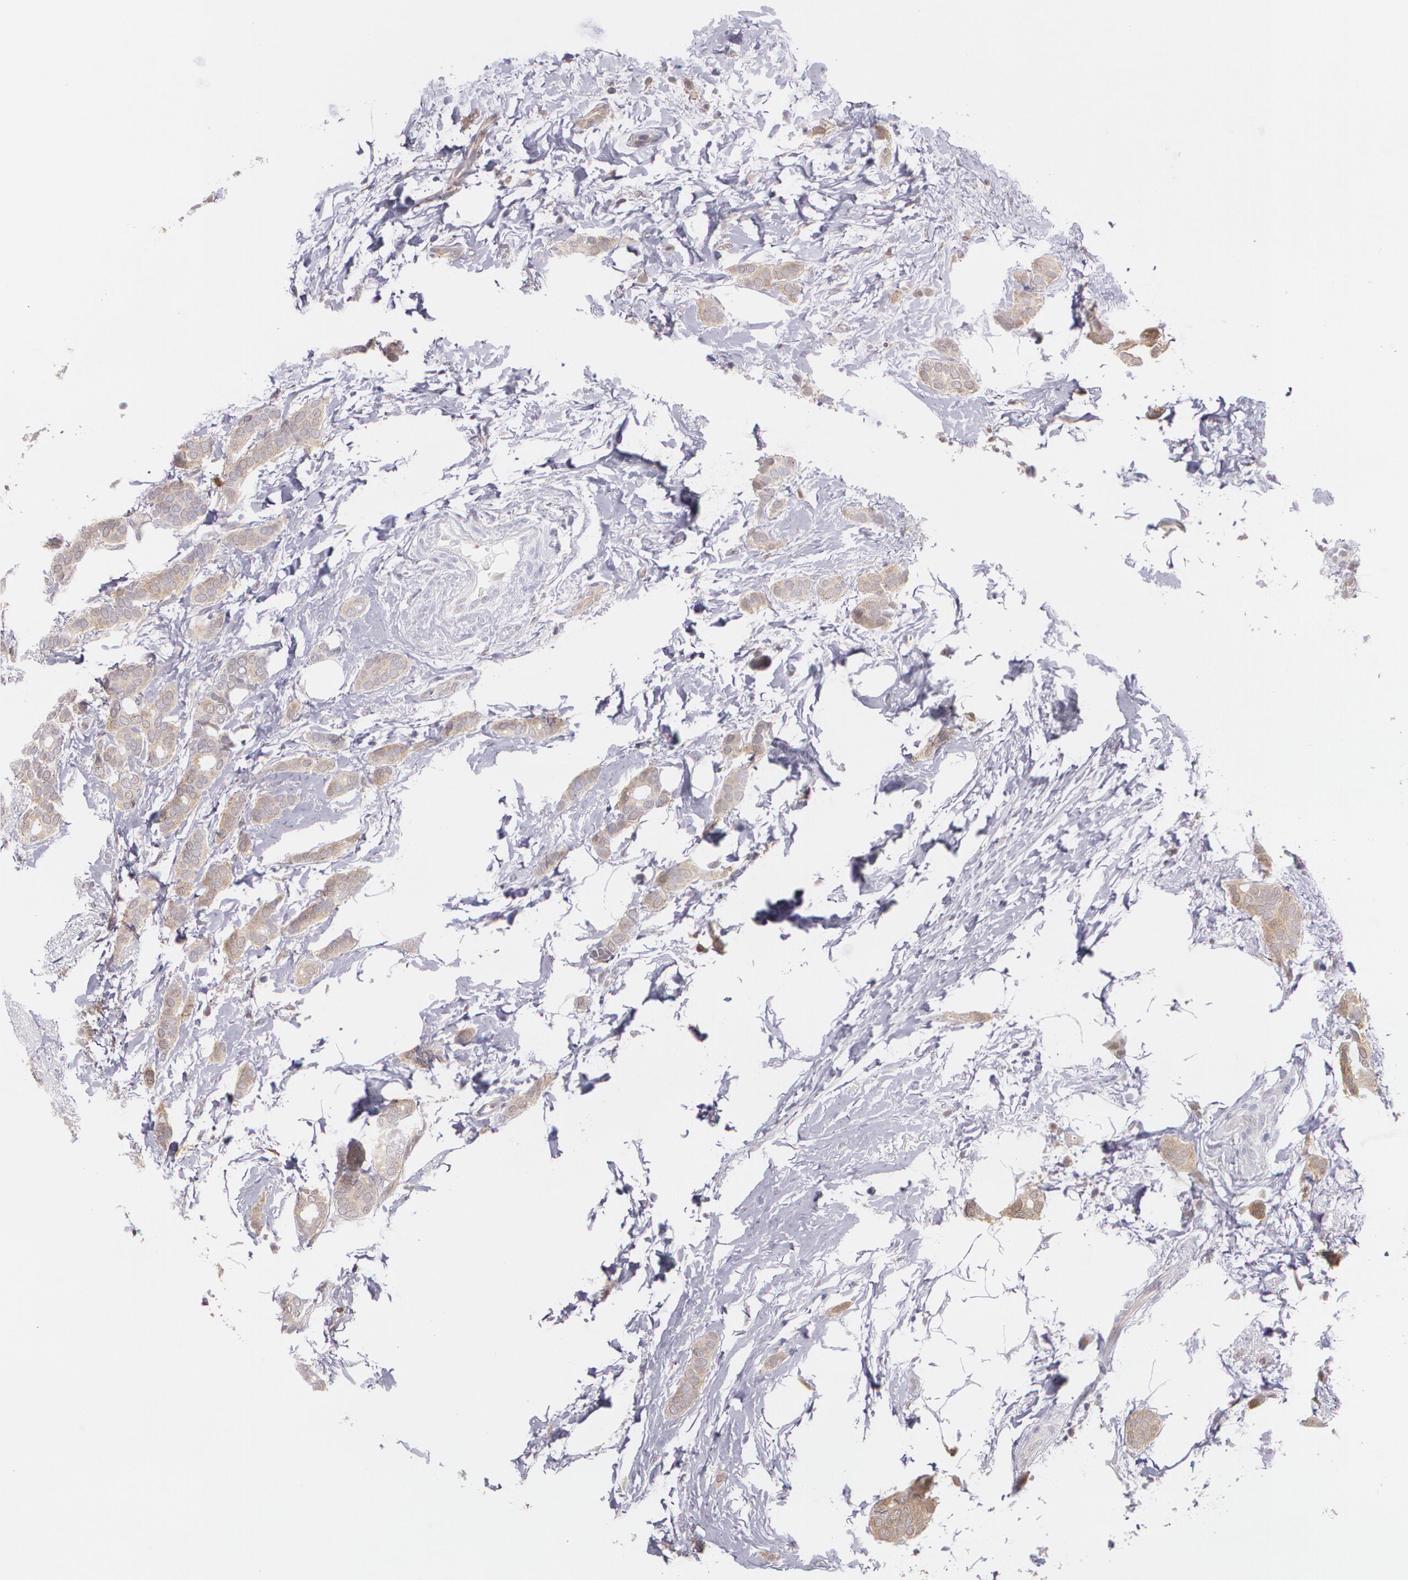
{"staining": {"intensity": "weak", "quantity": ">75%", "location": "cytoplasmic/membranous"}, "tissue": "breast cancer", "cell_type": "Tumor cells", "image_type": "cancer", "snomed": [{"axis": "morphology", "description": "Duct carcinoma"}, {"axis": "topography", "description": "Breast"}], "caption": "Immunohistochemistry (IHC) histopathology image of breast cancer stained for a protein (brown), which exhibits low levels of weak cytoplasmic/membranous positivity in about >75% of tumor cells.", "gene": "HSPH1", "patient": {"sex": "female", "age": 54}}